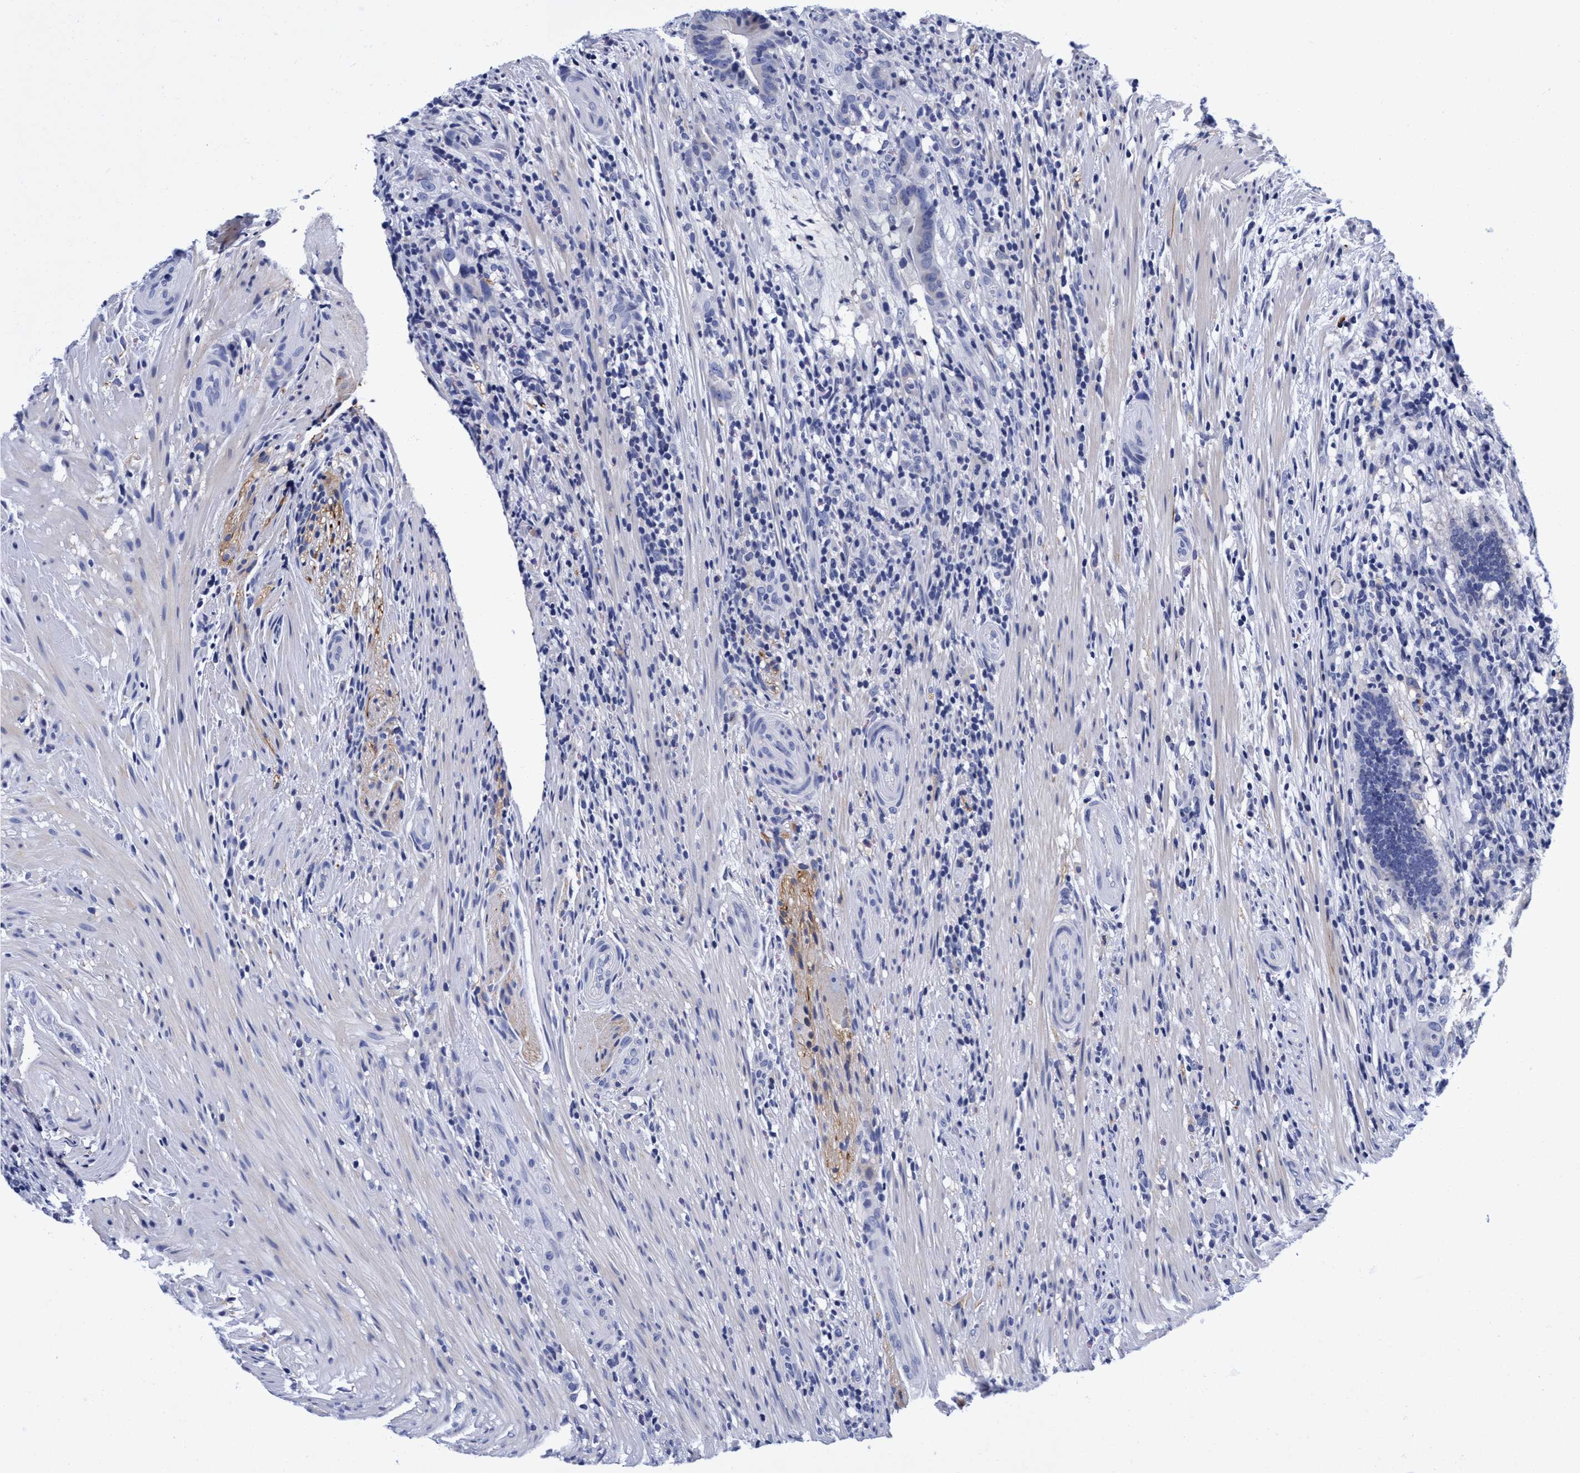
{"staining": {"intensity": "negative", "quantity": "none", "location": "none"}, "tissue": "colorectal cancer", "cell_type": "Tumor cells", "image_type": "cancer", "snomed": [{"axis": "morphology", "description": "Adenocarcinoma, NOS"}, {"axis": "topography", "description": "Colon"}], "caption": "Immunohistochemical staining of human colorectal adenocarcinoma exhibits no significant expression in tumor cells. (Brightfield microscopy of DAB (3,3'-diaminobenzidine) IHC at high magnification).", "gene": "PLPPR1", "patient": {"sex": "female", "age": 66}}